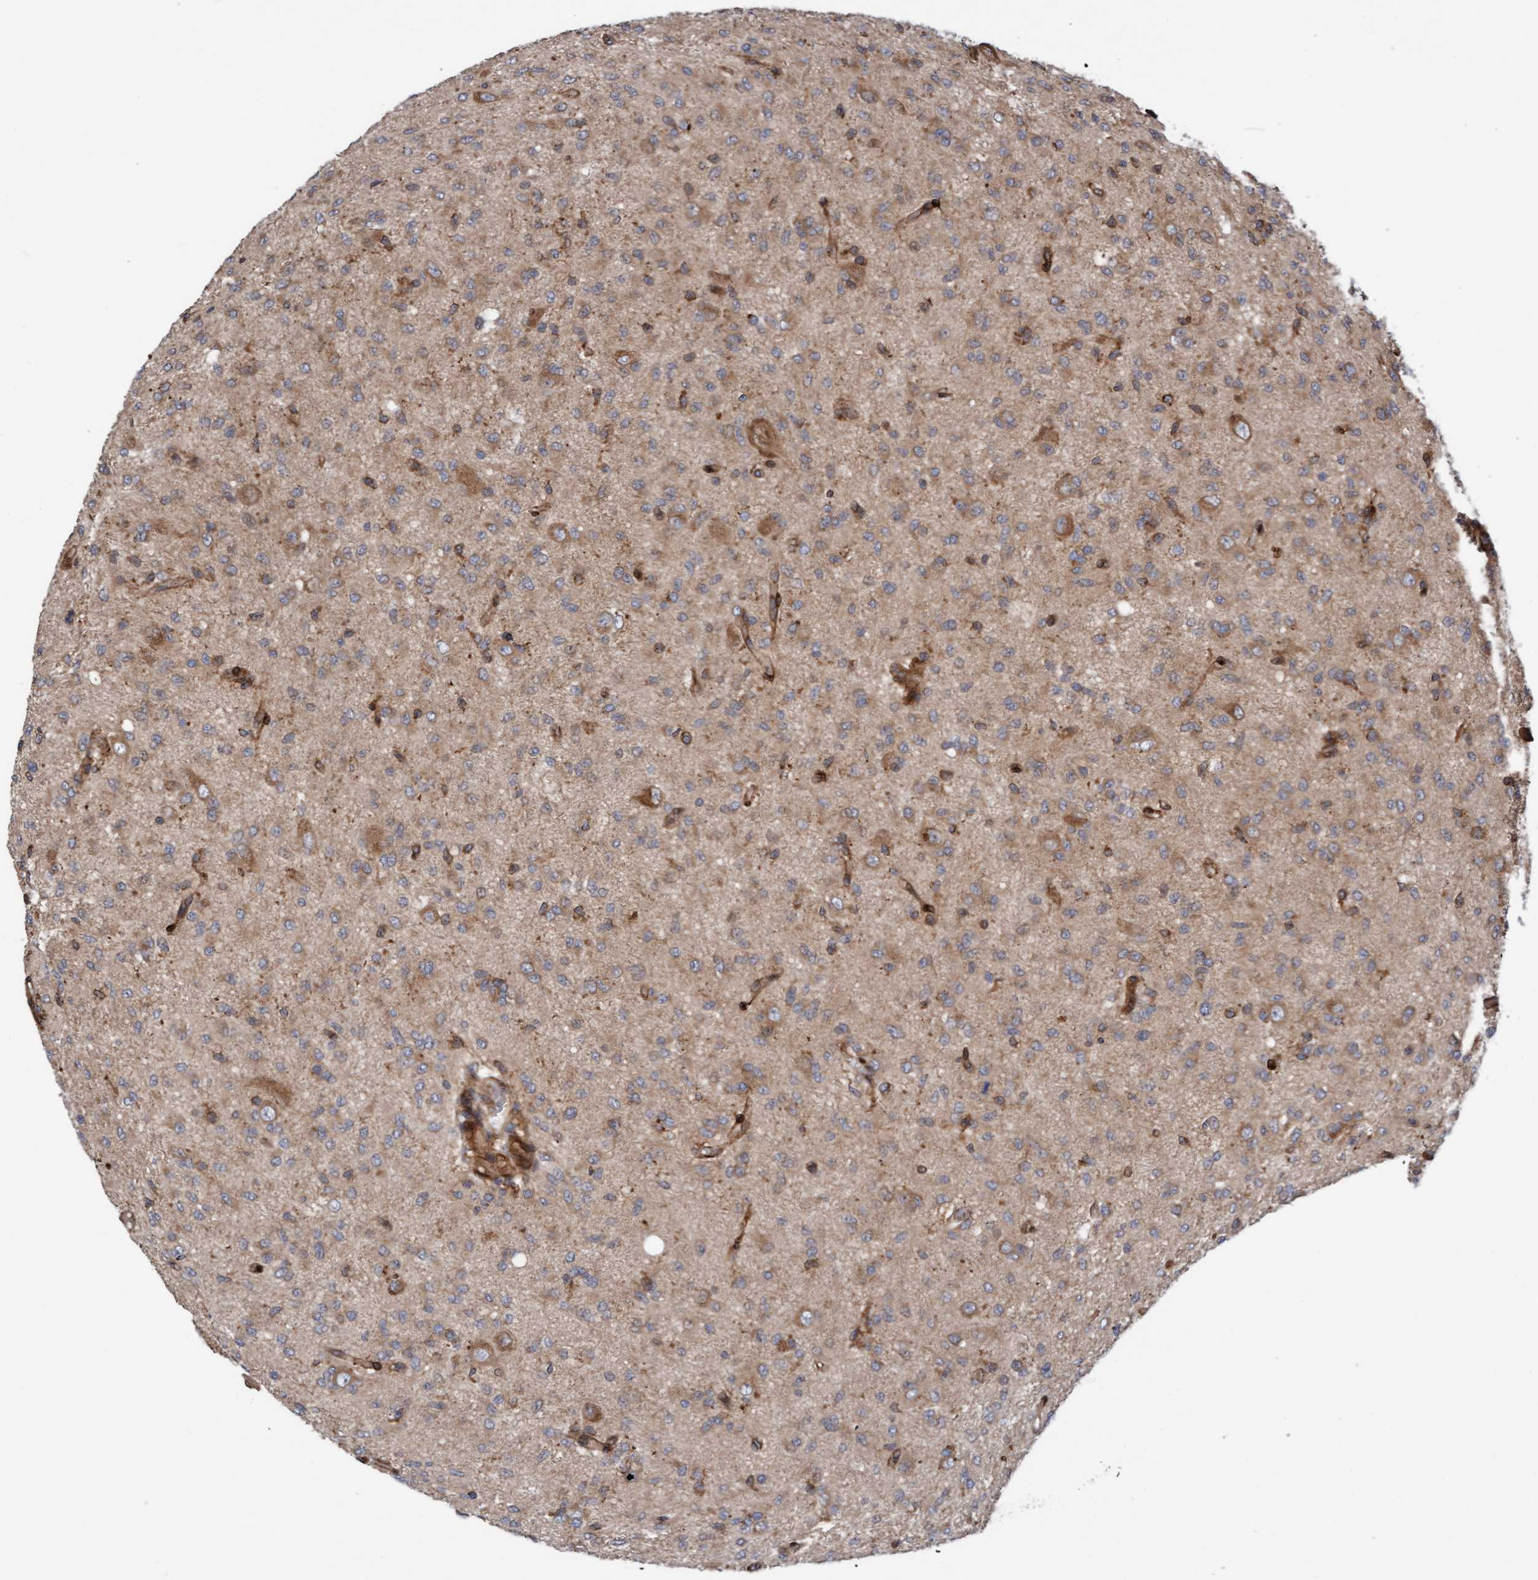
{"staining": {"intensity": "weak", "quantity": ">75%", "location": "cytoplasmic/membranous"}, "tissue": "glioma", "cell_type": "Tumor cells", "image_type": "cancer", "snomed": [{"axis": "morphology", "description": "Glioma, malignant, High grade"}, {"axis": "topography", "description": "Brain"}], "caption": "A photomicrograph of glioma stained for a protein exhibits weak cytoplasmic/membranous brown staining in tumor cells. (Stains: DAB (3,3'-diaminobenzidine) in brown, nuclei in blue, Microscopy: brightfield microscopy at high magnification).", "gene": "KIAA0753", "patient": {"sex": "female", "age": 59}}